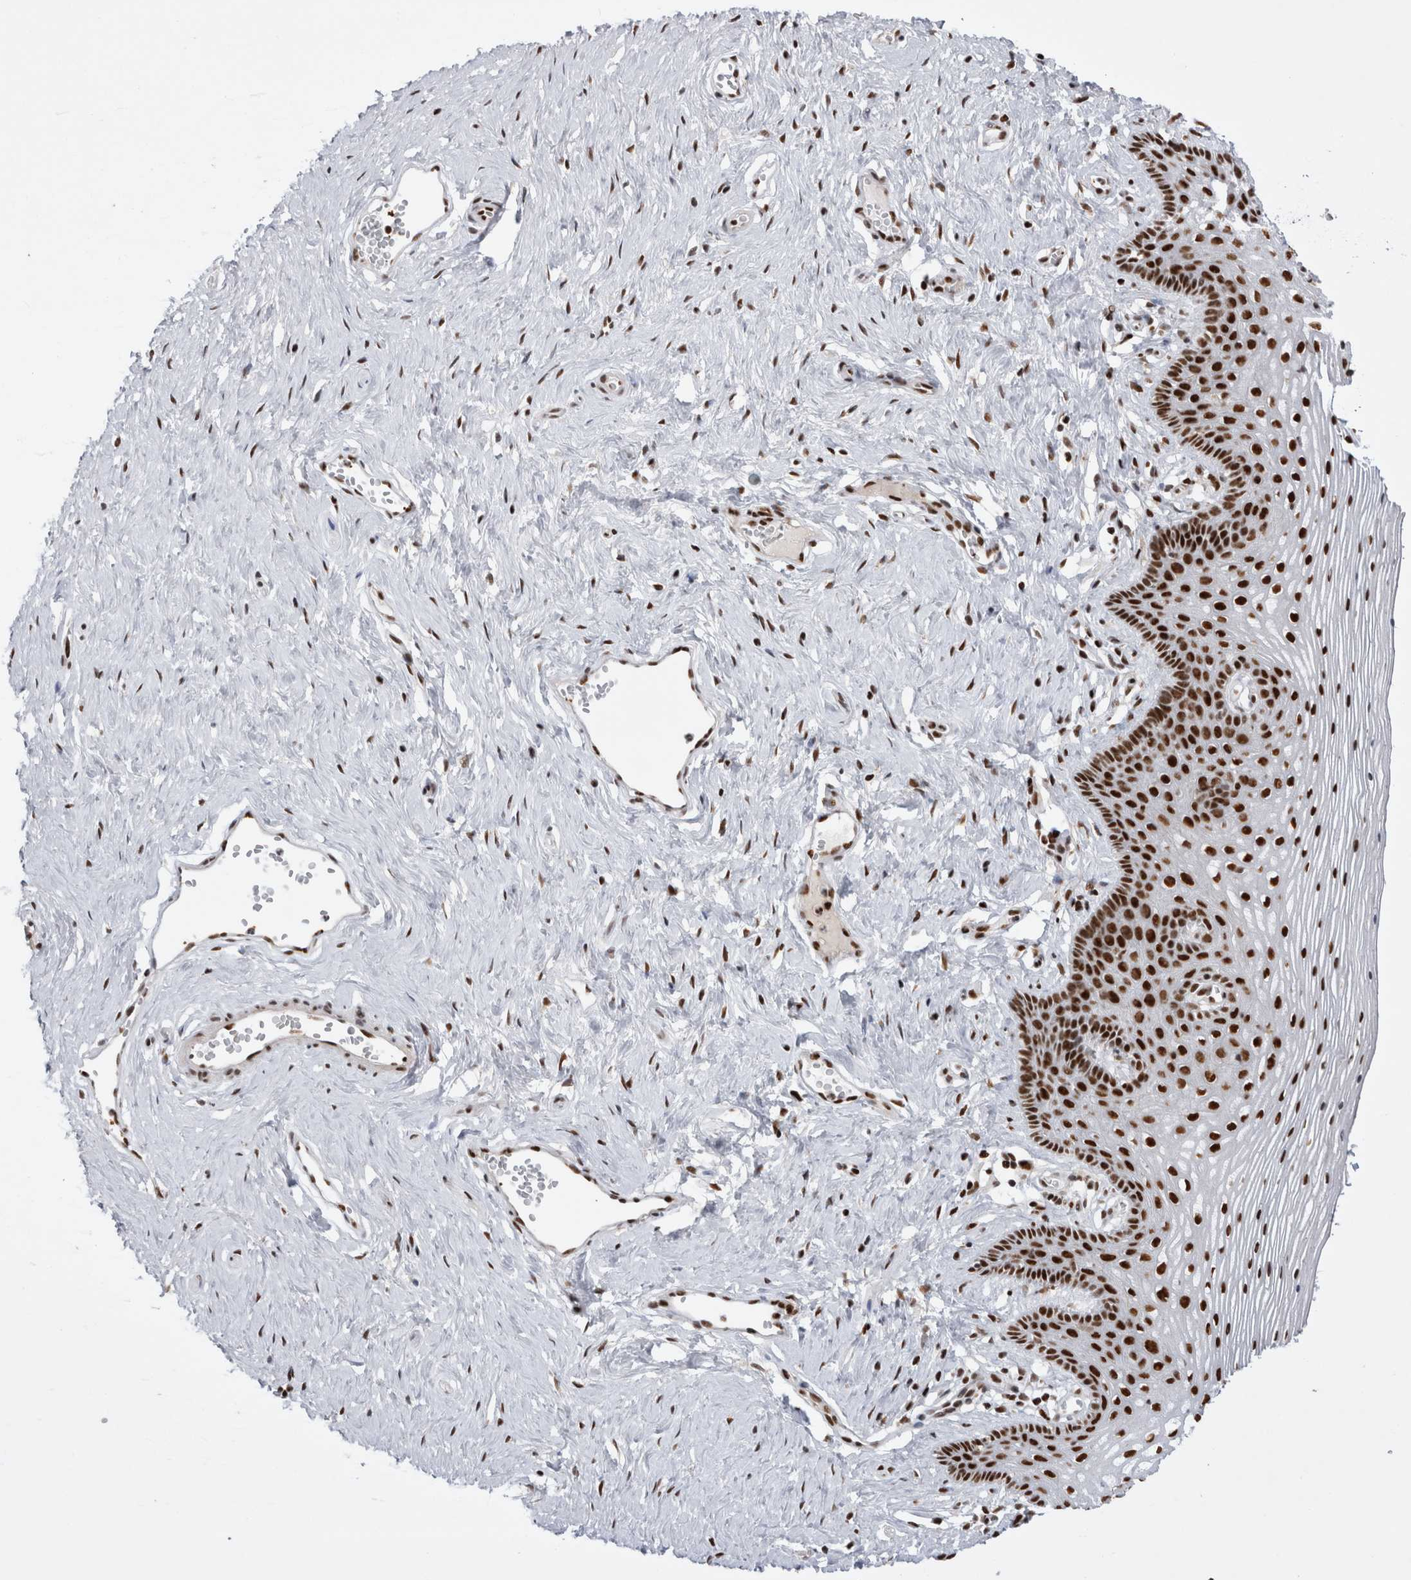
{"staining": {"intensity": "strong", "quantity": ">75%", "location": "nuclear"}, "tissue": "vagina", "cell_type": "Squamous epithelial cells", "image_type": "normal", "snomed": [{"axis": "morphology", "description": "Normal tissue, NOS"}, {"axis": "topography", "description": "Vagina"}], "caption": "Vagina stained for a protein (brown) shows strong nuclear positive staining in about >75% of squamous epithelial cells.", "gene": "EYA2", "patient": {"sex": "female", "age": 32}}